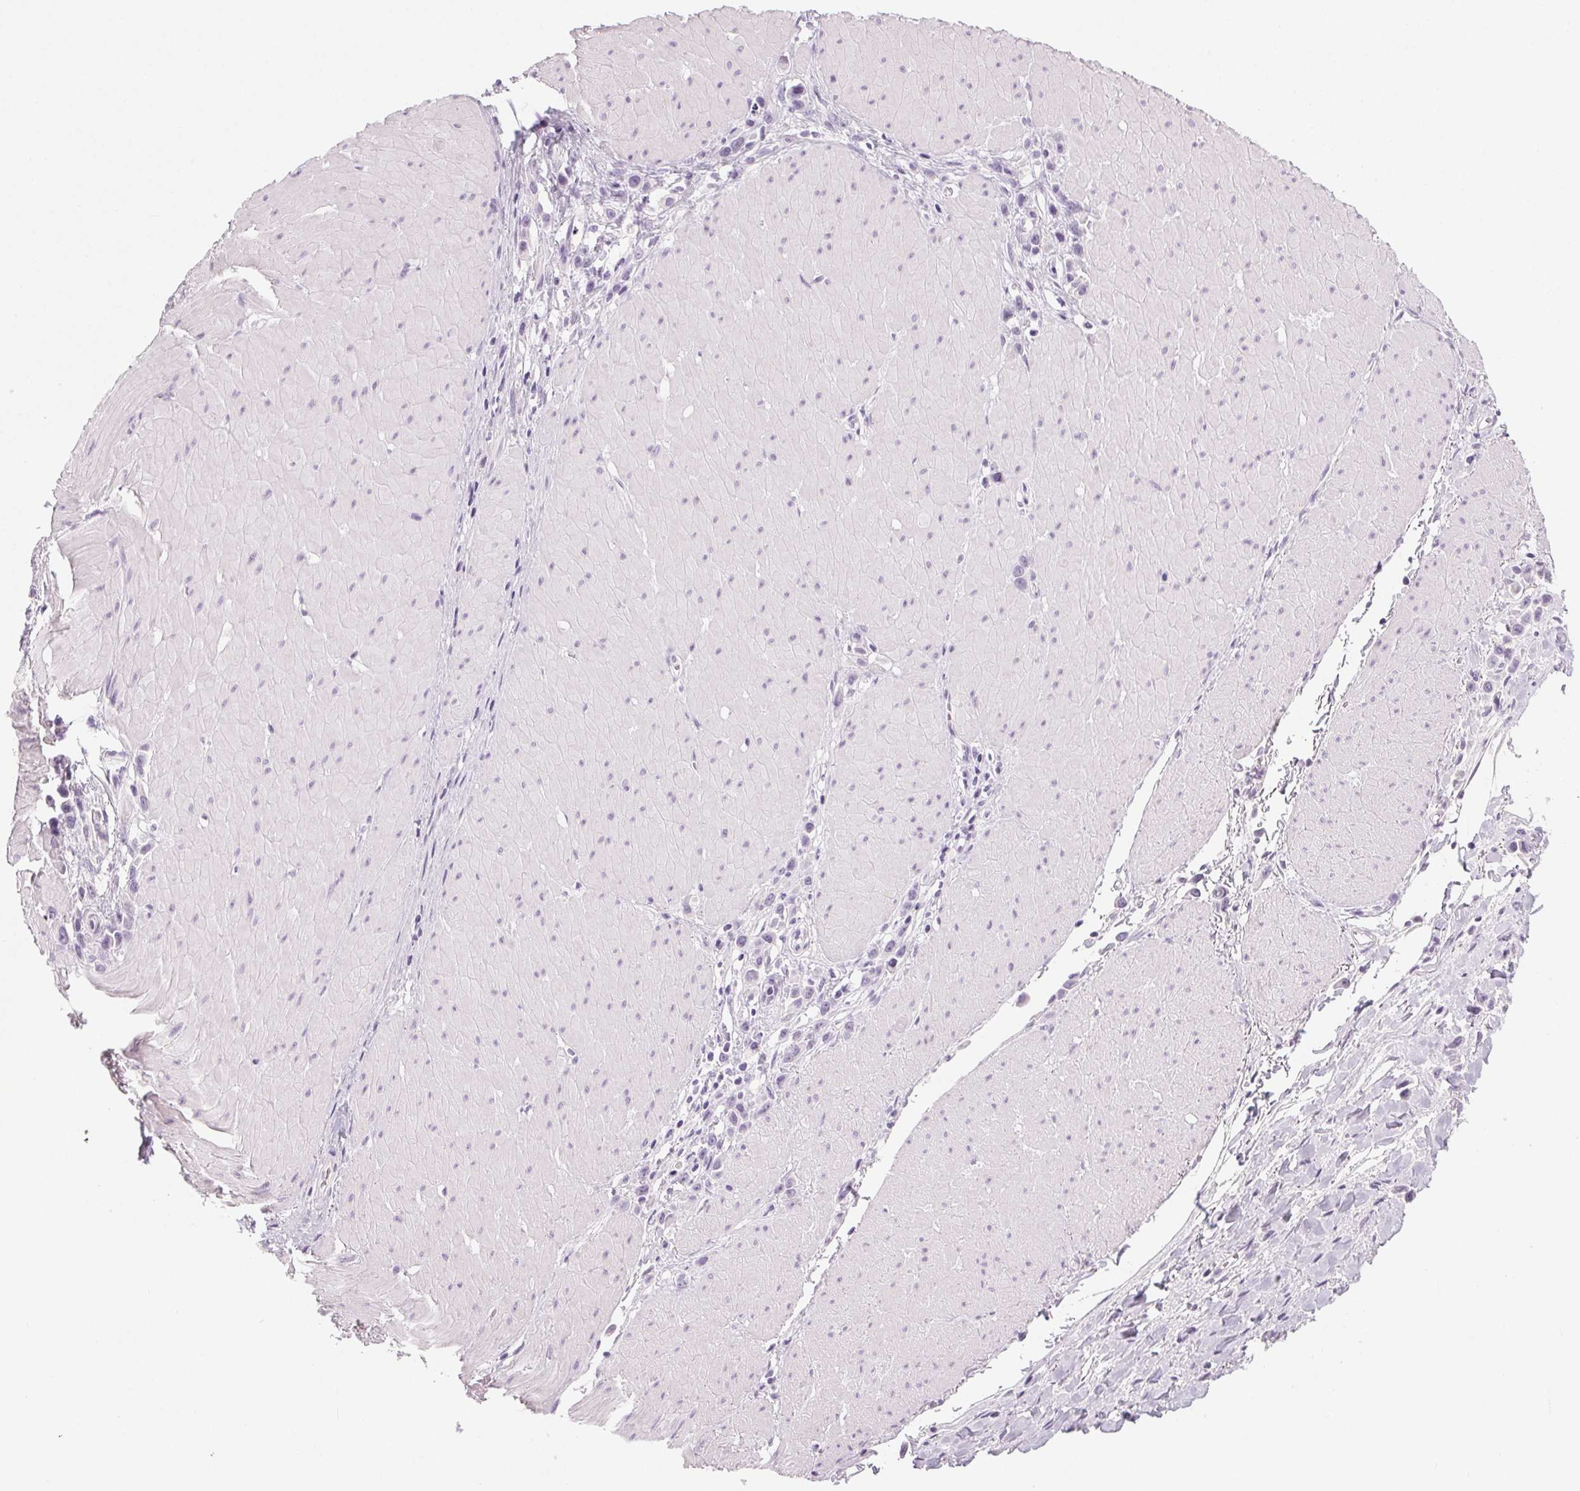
{"staining": {"intensity": "negative", "quantity": "none", "location": "none"}, "tissue": "stomach cancer", "cell_type": "Tumor cells", "image_type": "cancer", "snomed": [{"axis": "morphology", "description": "Adenocarcinoma, NOS"}, {"axis": "topography", "description": "Stomach"}], "caption": "There is no significant expression in tumor cells of stomach adenocarcinoma.", "gene": "LRP2", "patient": {"sex": "male", "age": 47}}